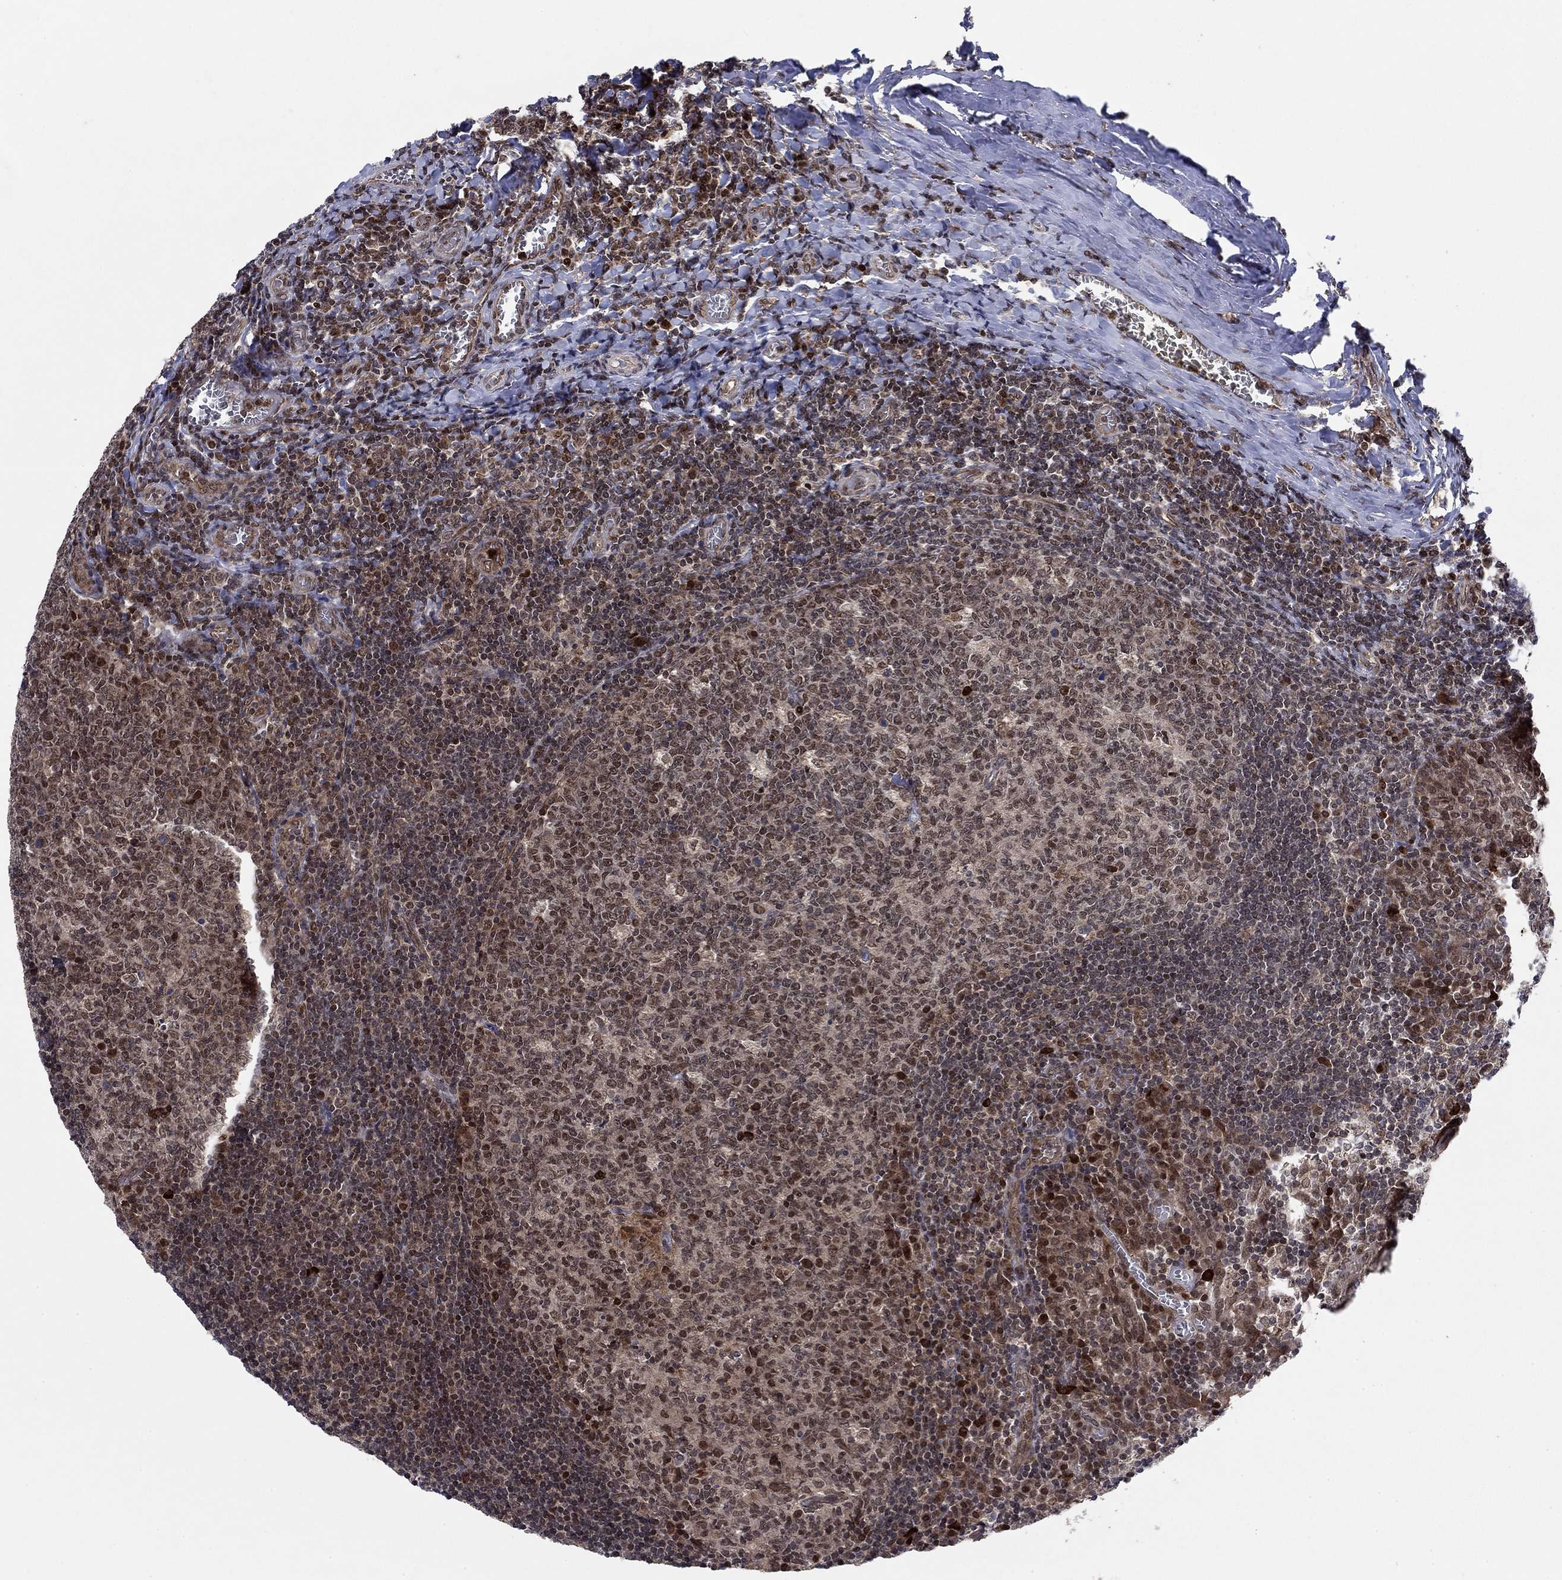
{"staining": {"intensity": "strong", "quantity": "<25%", "location": "nuclear"}, "tissue": "tonsil", "cell_type": "Germinal center cells", "image_type": "normal", "snomed": [{"axis": "morphology", "description": "Normal tissue, NOS"}, {"axis": "topography", "description": "Tonsil"}], "caption": "Immunohistochemistry (IHC) photomicrograph of unremarkable tonsil stained for a protein (brown), which demonstrates medium levels of strong nuclear expression in about <25% of germinal center cells.", "gene": "PRICKLE4", "patient": {"sex": "female", "age": 13}}